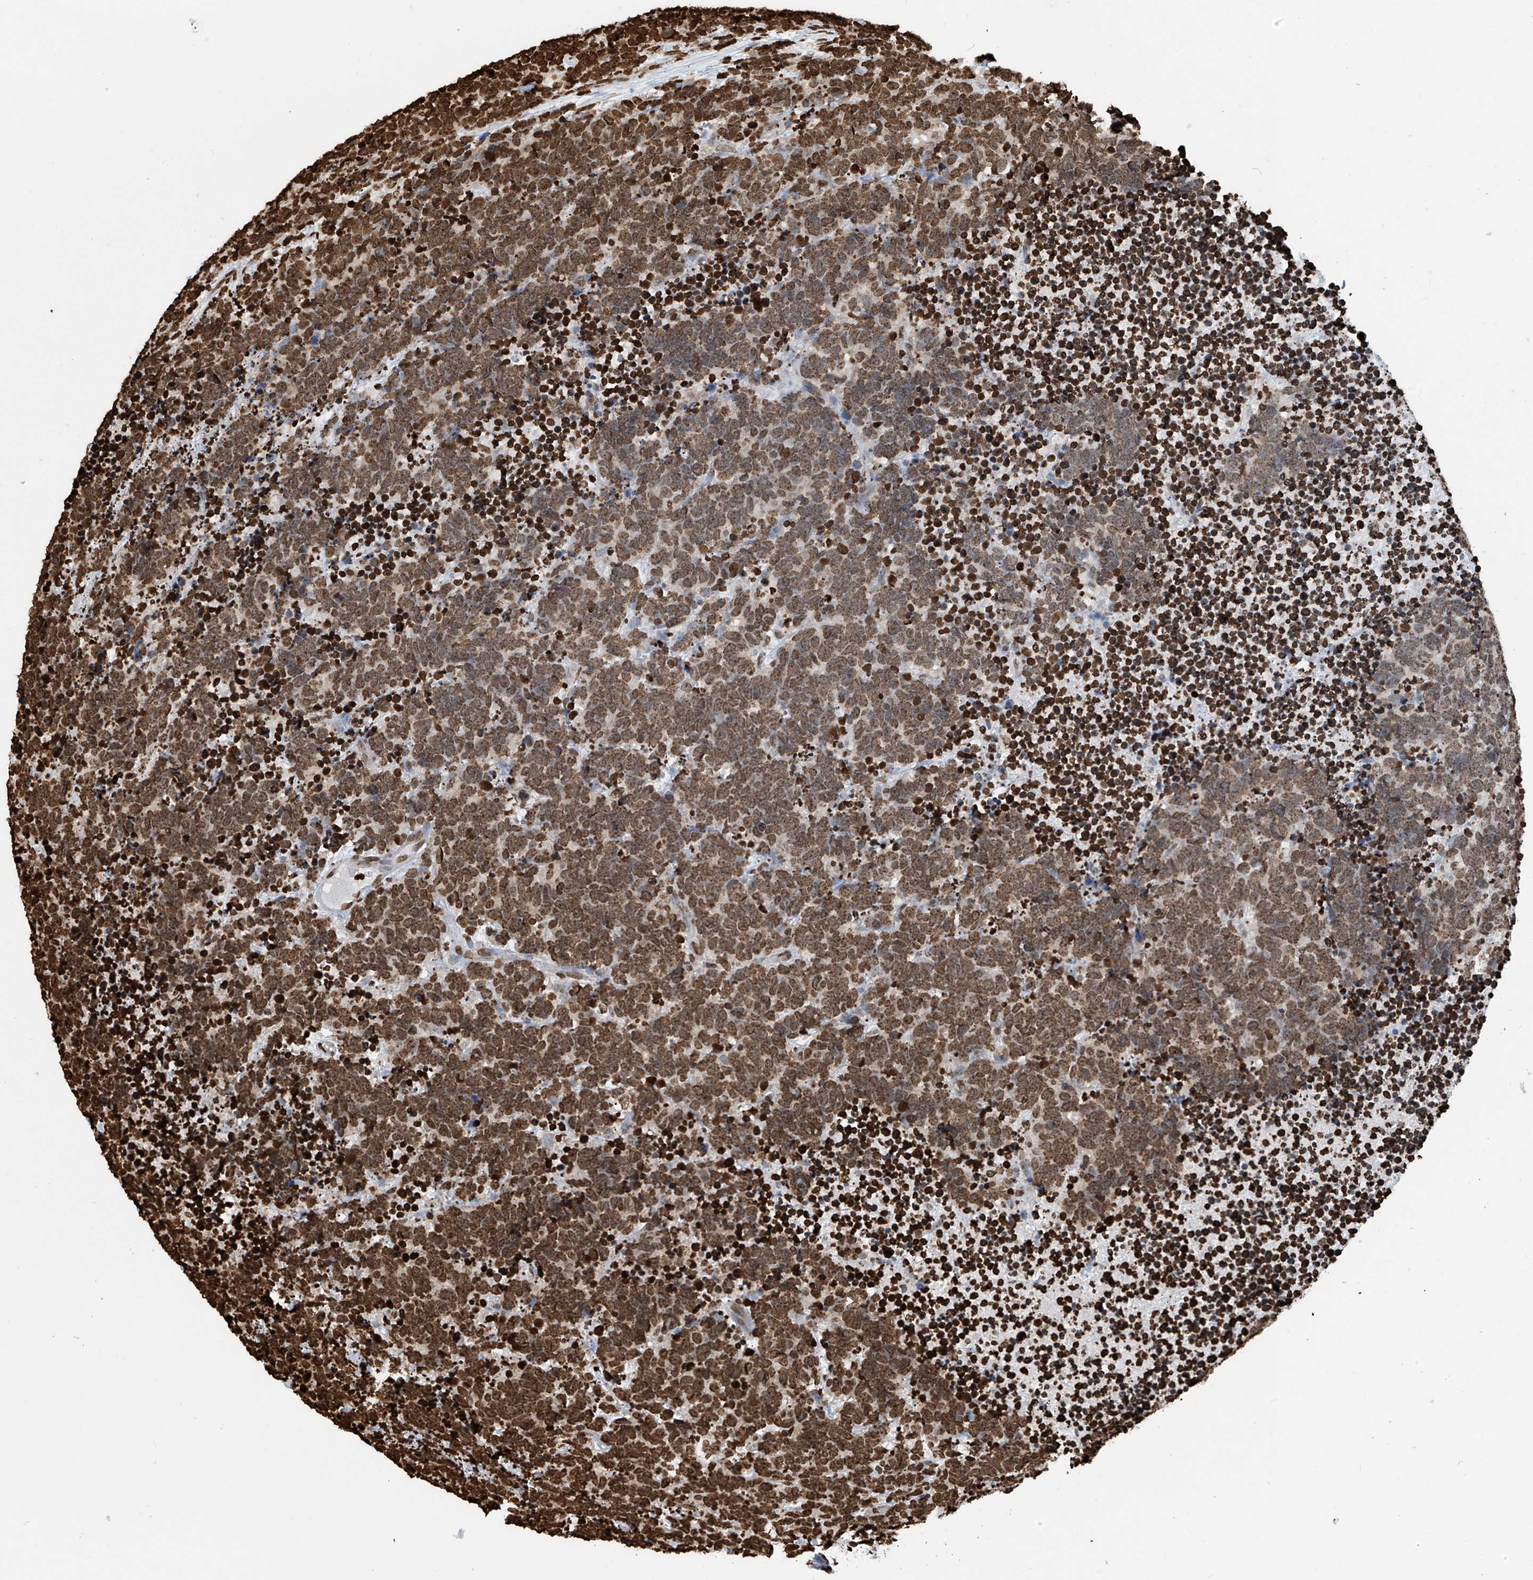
{"staining": {"intensity": "moderate", "quantity": ">75%", "location": "cytoplasmic/membranous,nuclear"}, "tissue": "carcinoid", "cell_type": "Tumor cells", "image_type": "cancer", "snomed": [{"axis": "morphology", "description": "Carcinoma, NOS"}, {"axis": "morphology", "description": "Carcinoid, malignant, NOS"}, {"axis": "topography", "description": "Urinary bladder"}], "caption": "A brown stain shows moderate cytoplasmic/membranous and nuclear staining of a protein in carcinoma tumor cells. Immunohistochemistry (ihc) stains the protein in brown and the nuclei are stained blue.", "gene": "DPPA2", "patient": {"sex": "male", "age": 57}}